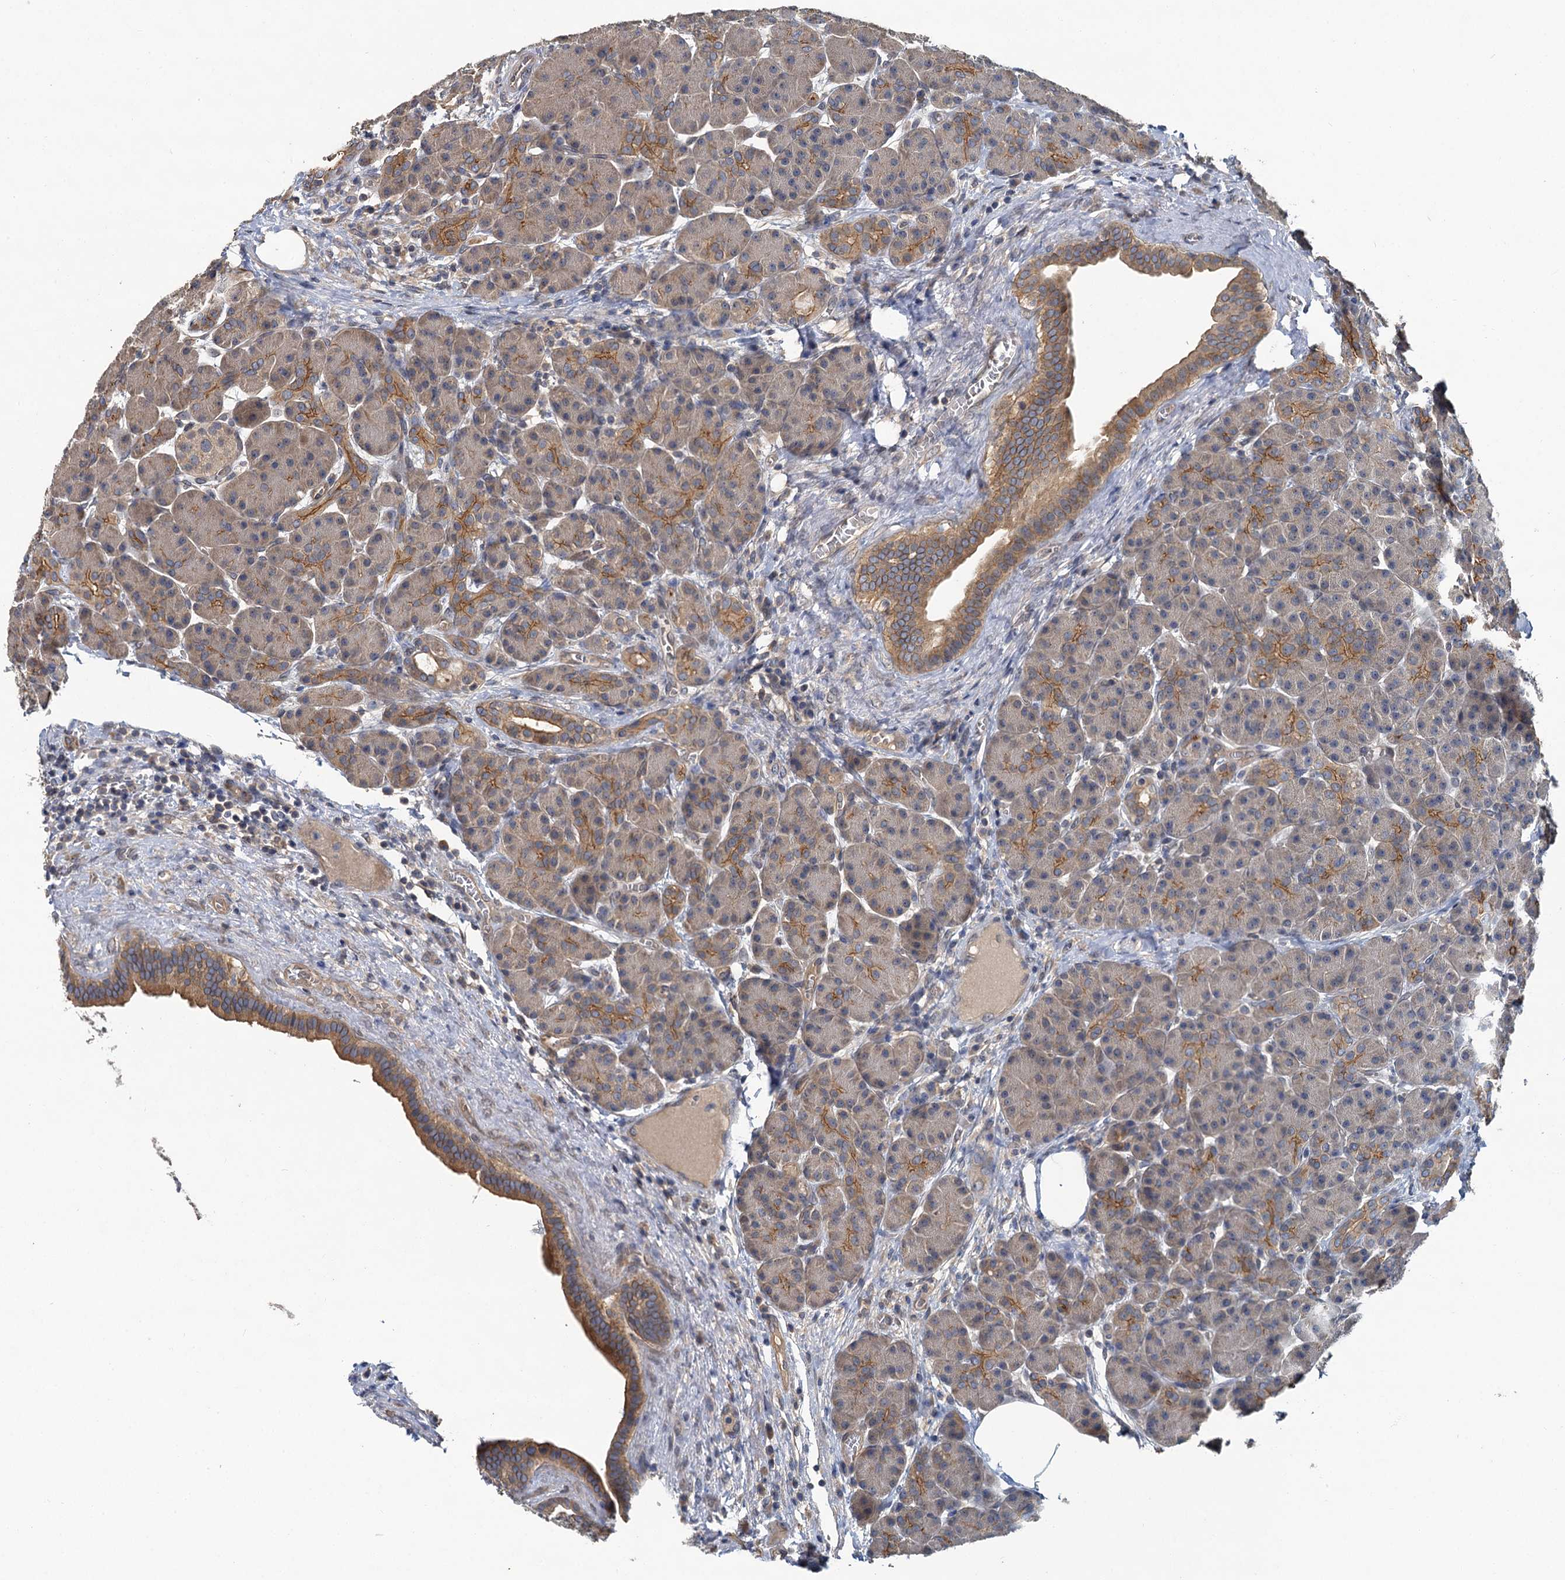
{"staining": {"intensity": "moderate", "quantity": "25%-75%", "location": "cytoplasmic/membranous"}, "tissue": "pancreas", "cell_type": "Exocrine glandular cells", "image_type": "normal", "snomed": [{"axis": "morphology", "description": "Normal tissue, NOS"}, {"axis": "topography", "description": "Pancreas"}], "caption": "IHC micrograph of normal pancreas: pancreas stained using immunohistochemistry (IHC) exhibits medium levels of moderate protein expression localized specifically in the cytoplasmic/membranous of exocrine glandular cells, appearing as a cytoplasmic/membranous brown color.", "gene": "ZNF324", "patient": {"sex": "male", "age": 63}}